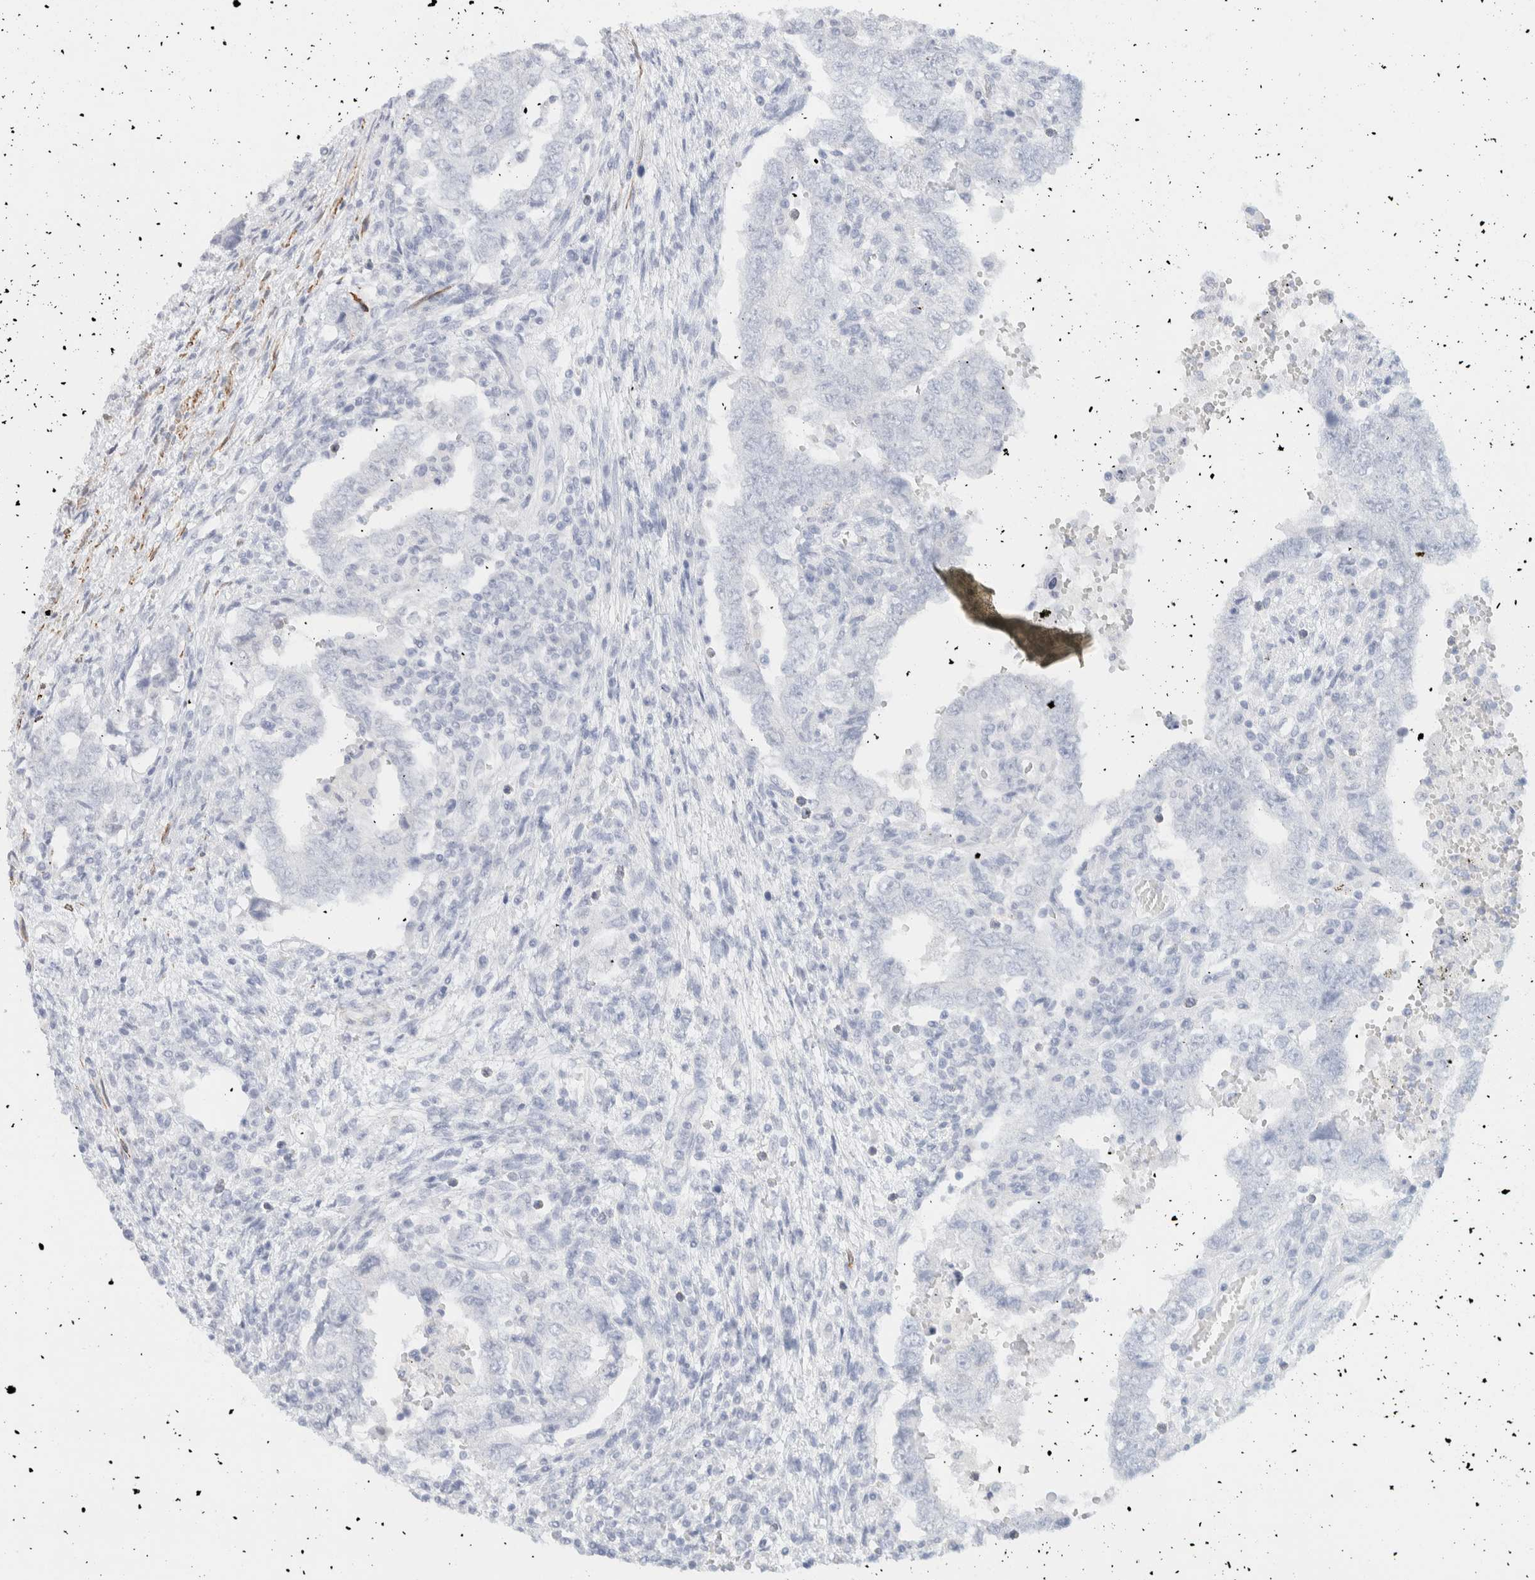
{"staining": {"intensity": "negative", "quantity": "none", "location": "none"}, "tissue": "testis cancer", "cell_type": "Tumor cells", "image_type": "cancer", "snomed": [{"axis": "morphology", "description": "Carcinoma, Embryonal, NOS"}, {"axis": "topography", "description": "Testis"}], "caption": "Immunohistochemical staining of human testis embryonal carcinoma reveals no significant staining in tumor cells.", "gene": "AFMID", "patient": {"sex": "male", "age": 26}}